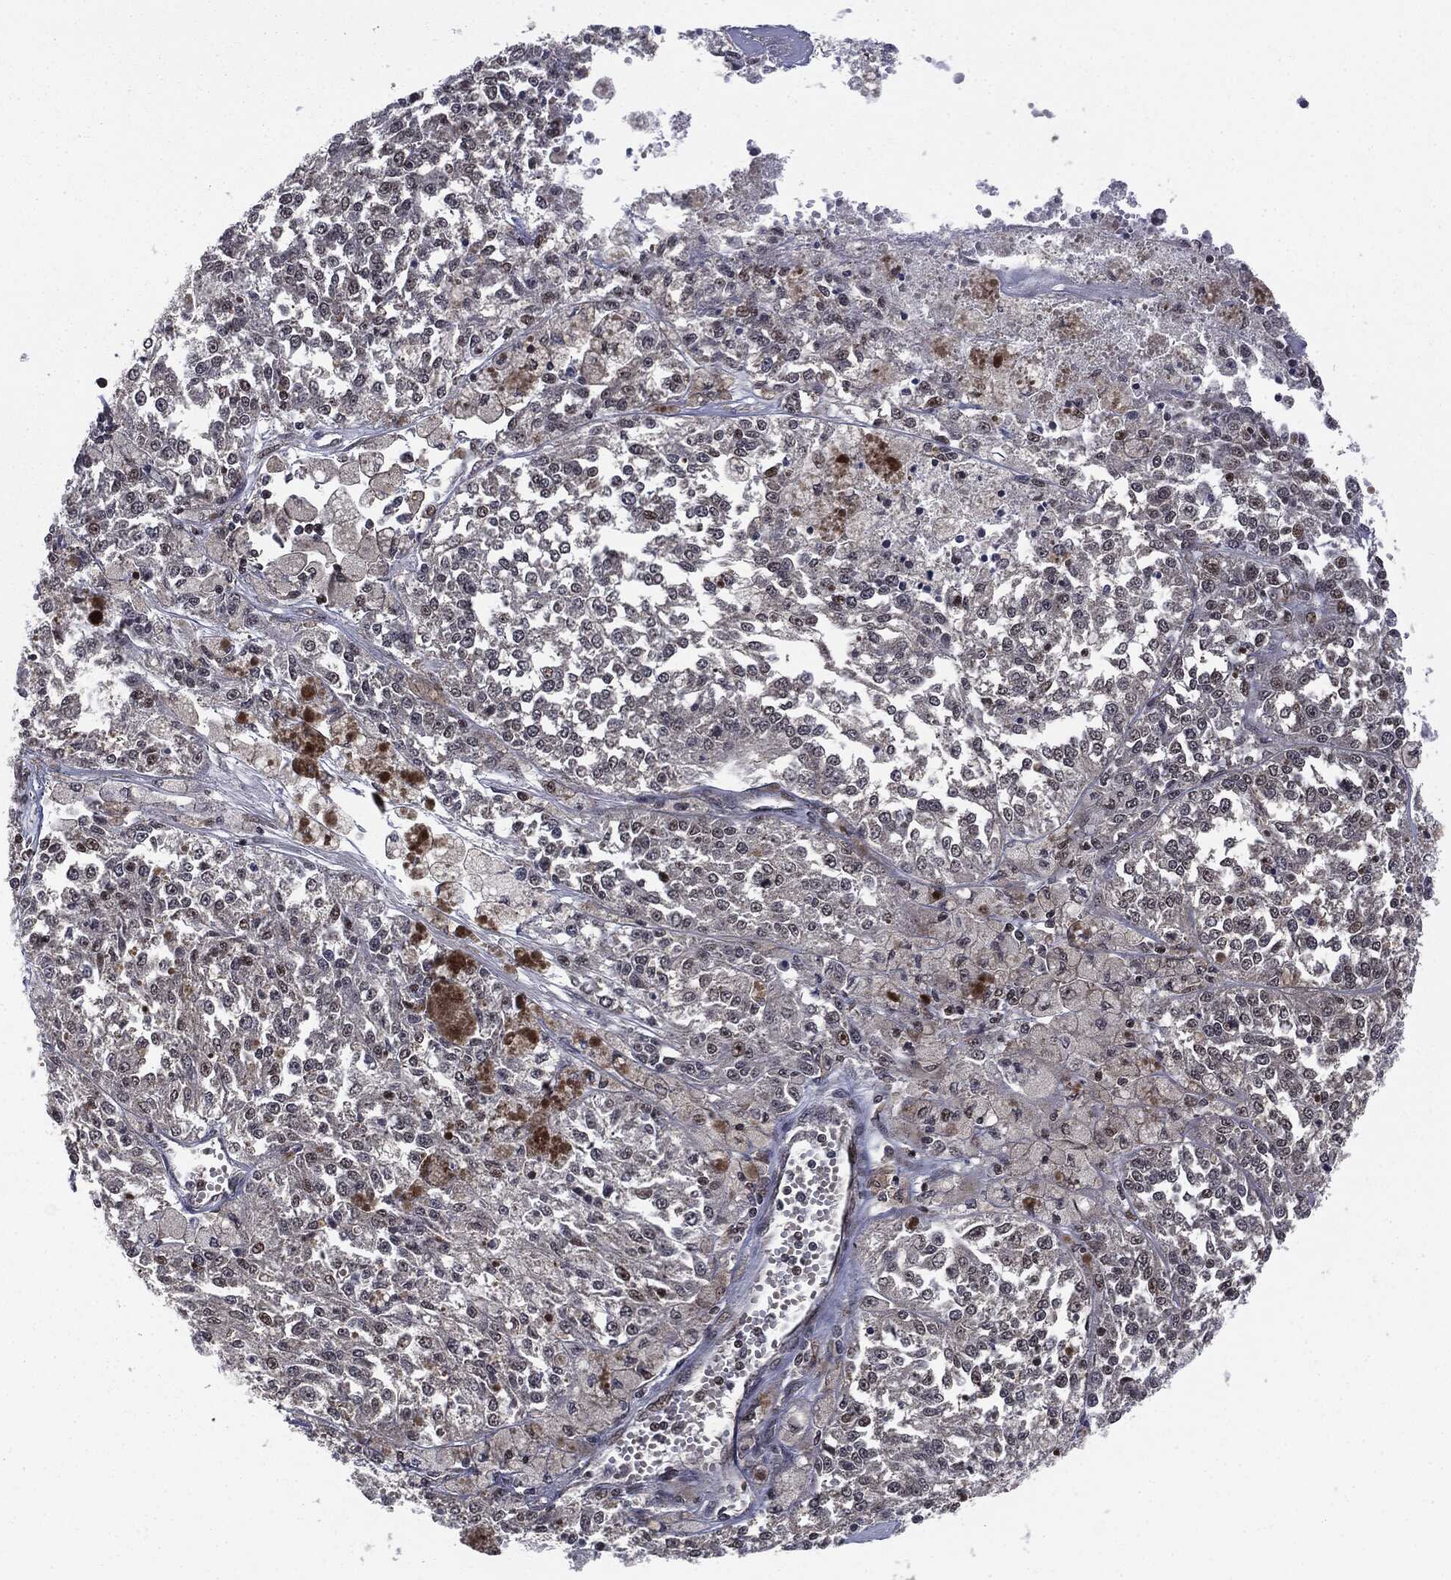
{"staining": {"intensity": "negative", "quantity": "none", "location": "none"}, "tissue": "melanoma", "cell_type": "Tumor cells", "image_type": "cancer", "snomed": [{"axis": "morphology", "description": "Malignant melanoma, Metastatic site"}, {"axis": "topography", "description": "Lymph node"}], "caption": "Tumor cells show no significant staining in malignant melanoma (metastatic site). (DAB (3,3'-diaminobenzidine) immunohistochemistry (IHC) with hematoxylin counter stain).", "gene": "PTPA", "patient": {"sex": "female", "age": 64}}